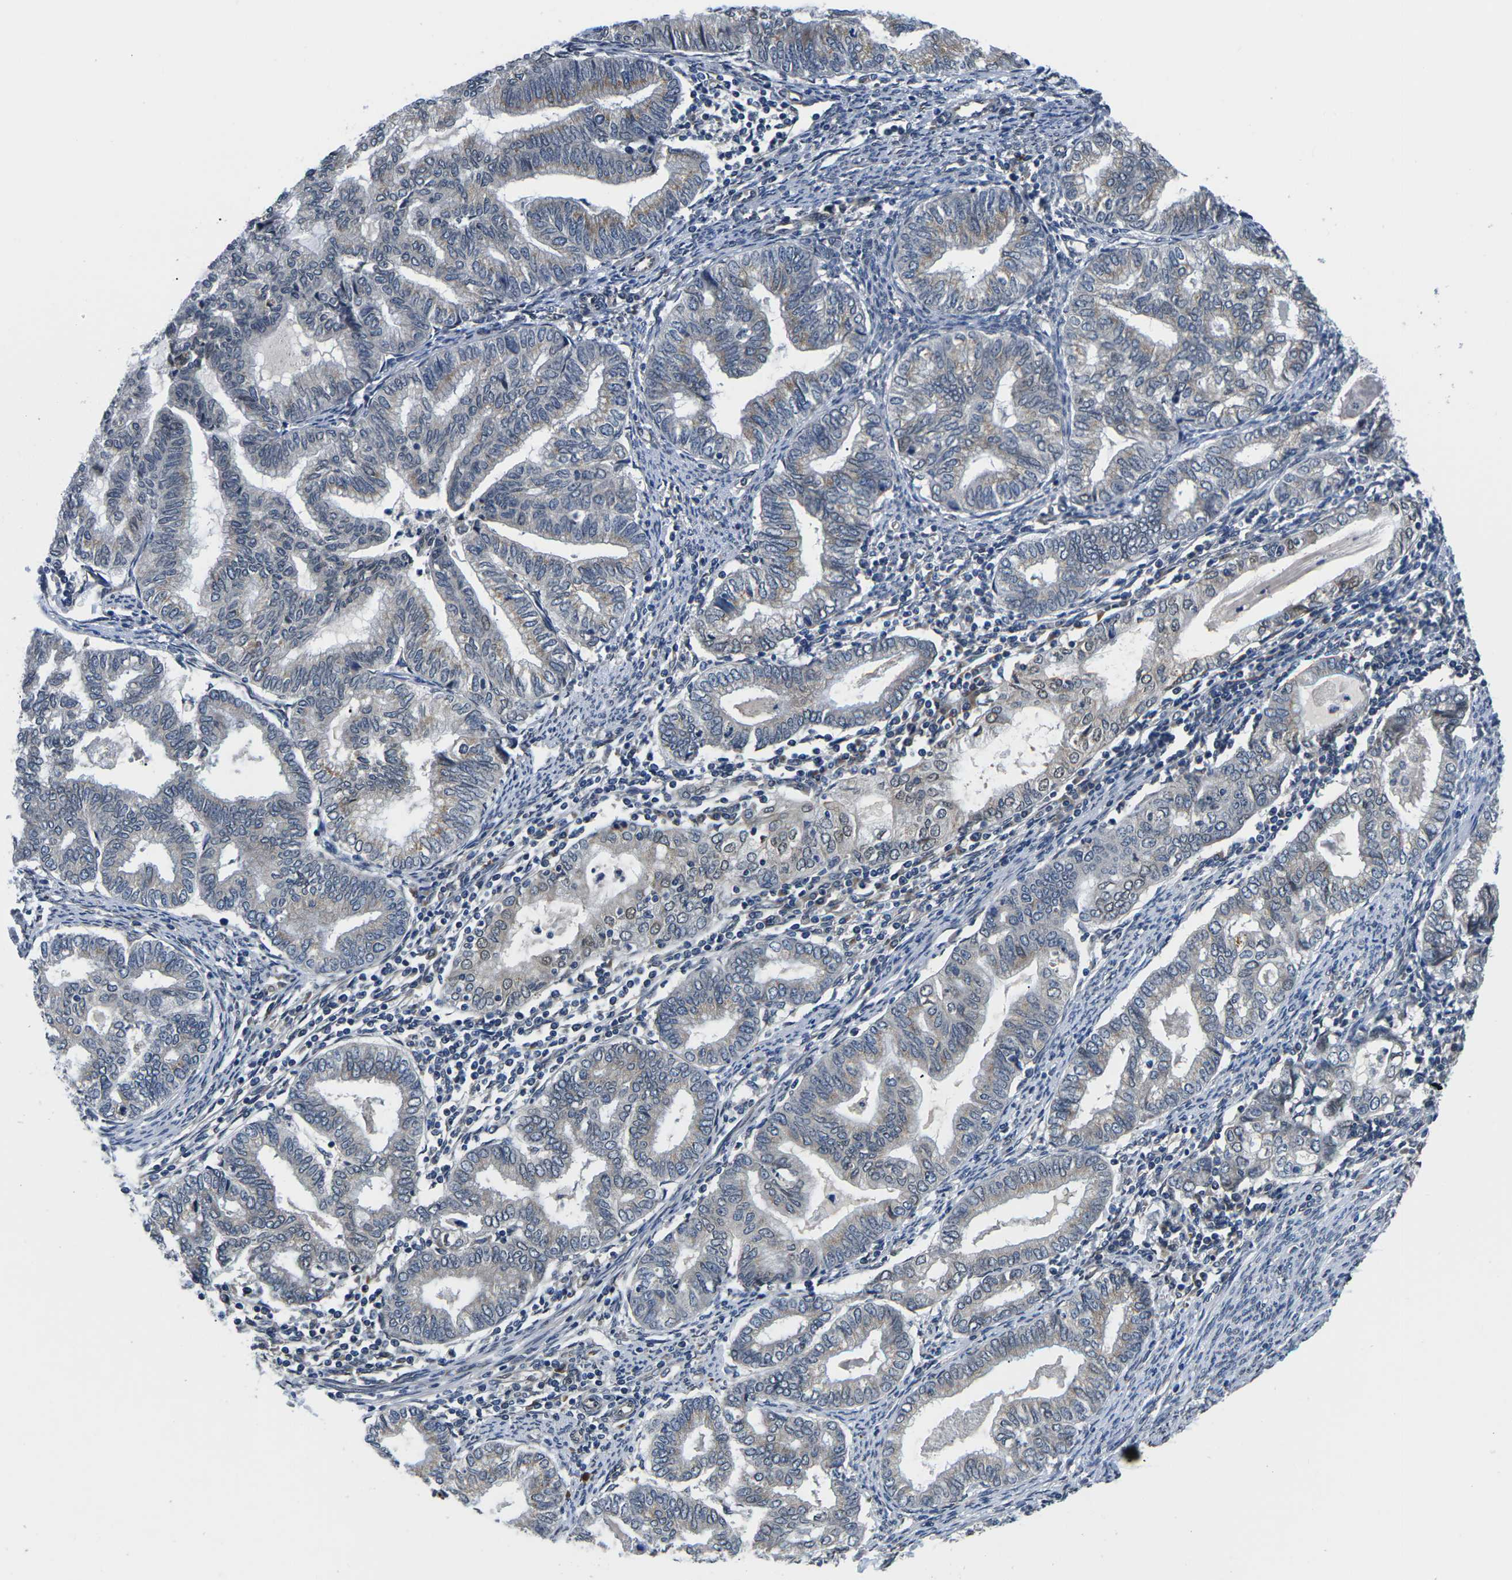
{"staining": {"intensity": "weak", "quantity": "25%-75%", "location": "cytoplasmic/membranous"}, "tissue": "endometrial cancer", "cell_type": "Tumor cells", "image_type": "cancer", "snomed": [{"axis": "morphology", "description": "Adenocarcinoma, NOS"}, {"axis": "topography", "description": "Endometrium"}], "caption": "The image demonstrates immunohistochemical staining of endometrial cancer. There is weak cytoplasmic/membranous expression is appreciated in about 25%-75% of tumor cells.", "gene": "SNX10", "patient": {"sex": "female", "age": 79}}